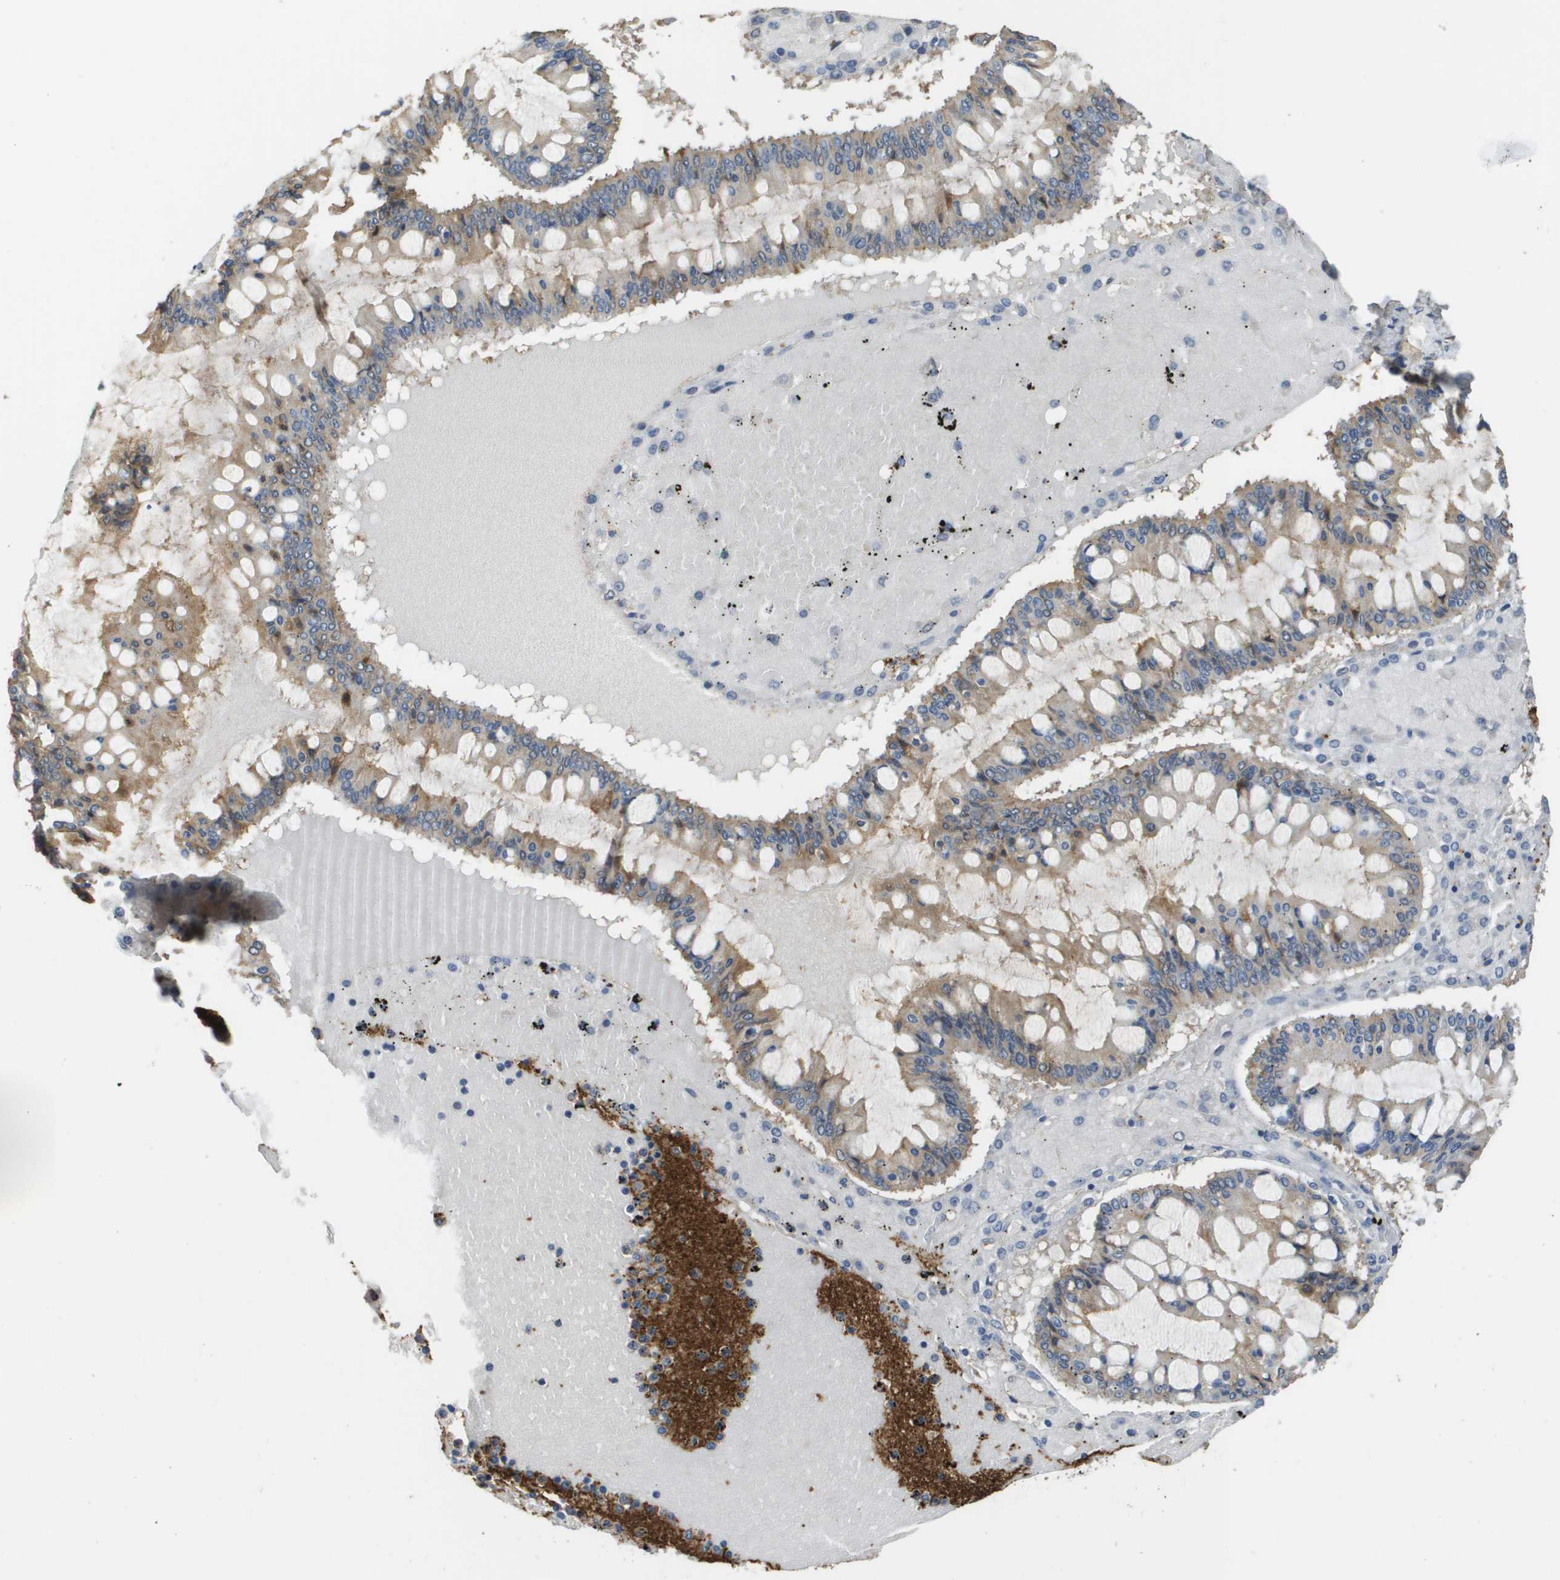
{"staining": {"intensity": "weak", "quantity": ">75%", "location": "cytoplasmic/membranous"}, "tissue": "ovarian cancer", "cell_type": "Tumor cells", "image_type": "cancer", "snomed": [{"axis": "morphology", "description": "Cystadenocarcinoma, mucinous, NOS"}, {"axis": "topography", "description": "Ovary"}], "caption": "Immunohistochemical staining of human ovarian cancer (mucinous cystadenocarcinoma) demonstrates low levels of weak cytoplasmic/membranous positivity in about >75% of tumor cells. (DAB (3,3'-diaminobenzidine) = brown stain, brightfield microscopy at high magnification).", "gene": "RAB27B", "patient": {"sex": "female", "age": 73}}